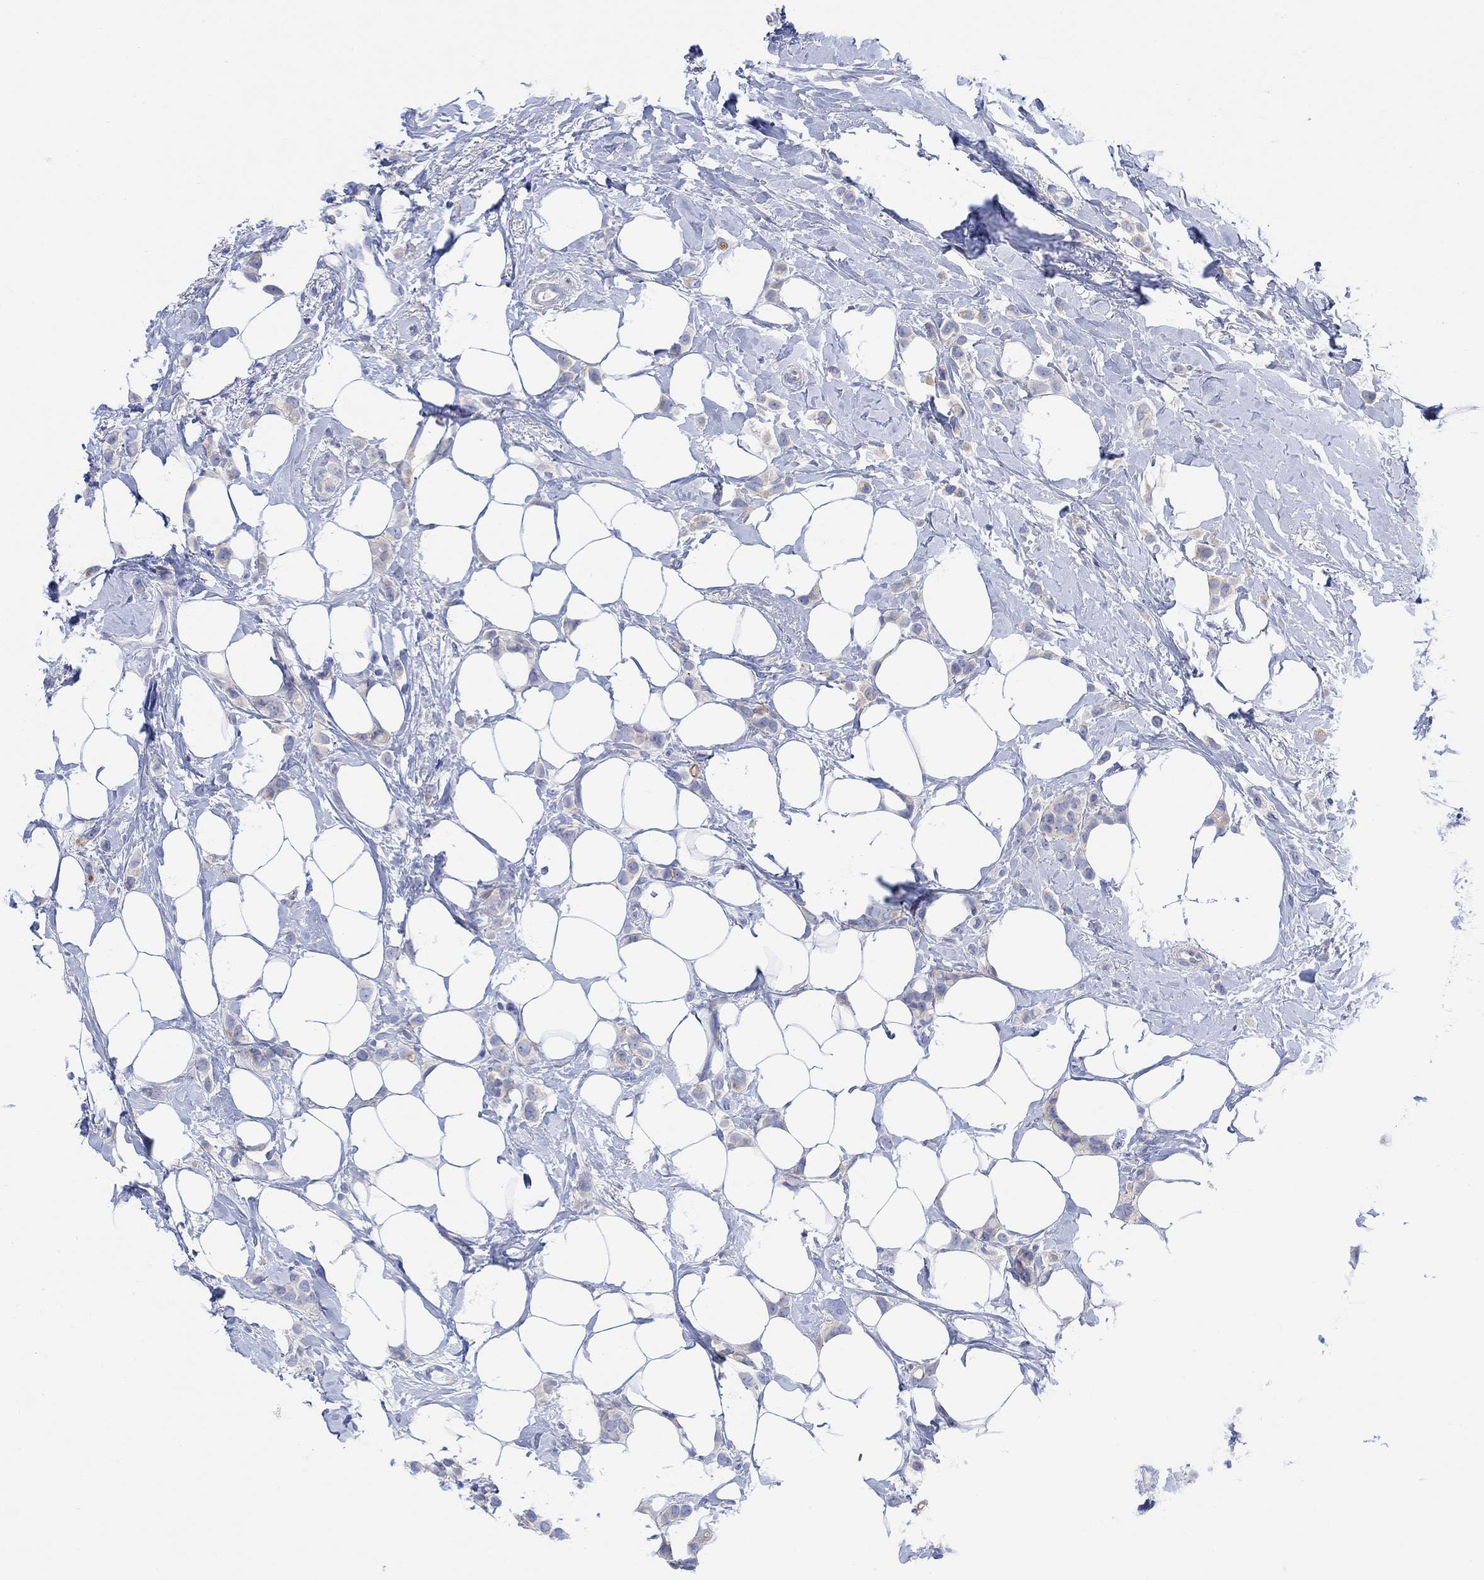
{"staining": {"intensity": "weak", "quantity": "<25%", "location": "cytoplasmic/membranous"}, "tissue": "breast cancer", "cell_type": "Tumor cells", "image_type": "cancer", "snomed": [{"axis": "morphology", "description": "Lobular carcinoma"}, {"axis": "topography", "description": "Breast"}], "caption": "The micrograph displays no significant positivity in tumor cells of lobular carcinoma (breast). The staining is performed using DAB (3,3'-diaminobenzidine) brown chromogen with nuclei counter-stained in using hematoxylin.", "gene": "TLDC2", "patient": {"sex": "female", "age": 66}}